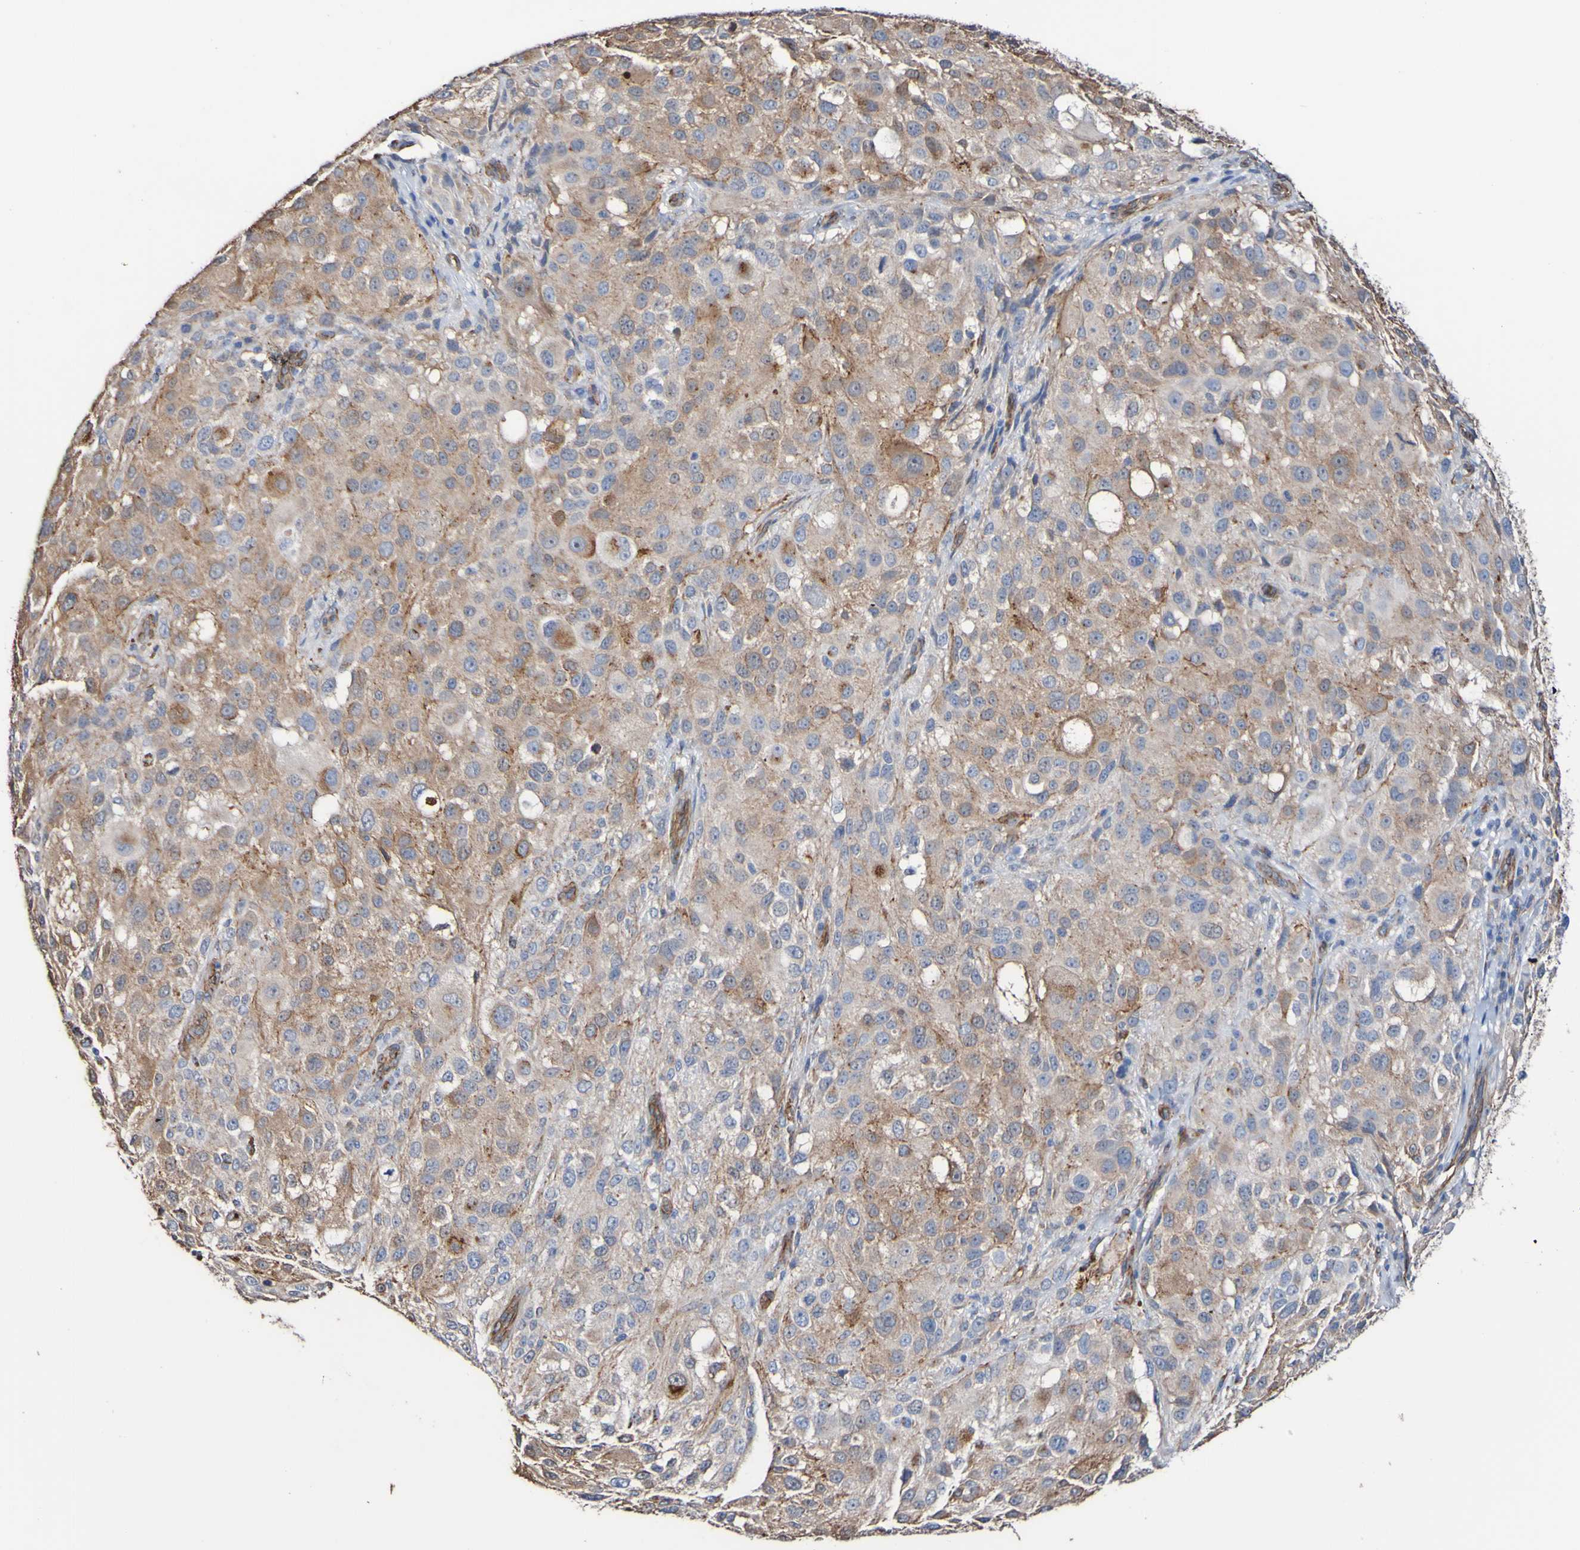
{"staining": {"intensity": "weak", "quantity": ">75%", "location": "cytoplasmic/membranous"}, "tissue": "melanoma", "cell_type": "Tumor cells", "image_type": "cancer", "snomed": [{"axis": "morphology", "description": "Necrosis, NOS"}, {"axis": "morphology", "description": "Malignant melanoma, NOS"}, {"axis": "topography", "description": "Skin"}], "caption": "This image shows IHC staining of human melanoma, with low weak cytoplasmic/membranous staining in approximately >75% of tumor cells.", "gene": "ELMOD3", "patient": {"sex": "female", "age": 87}}